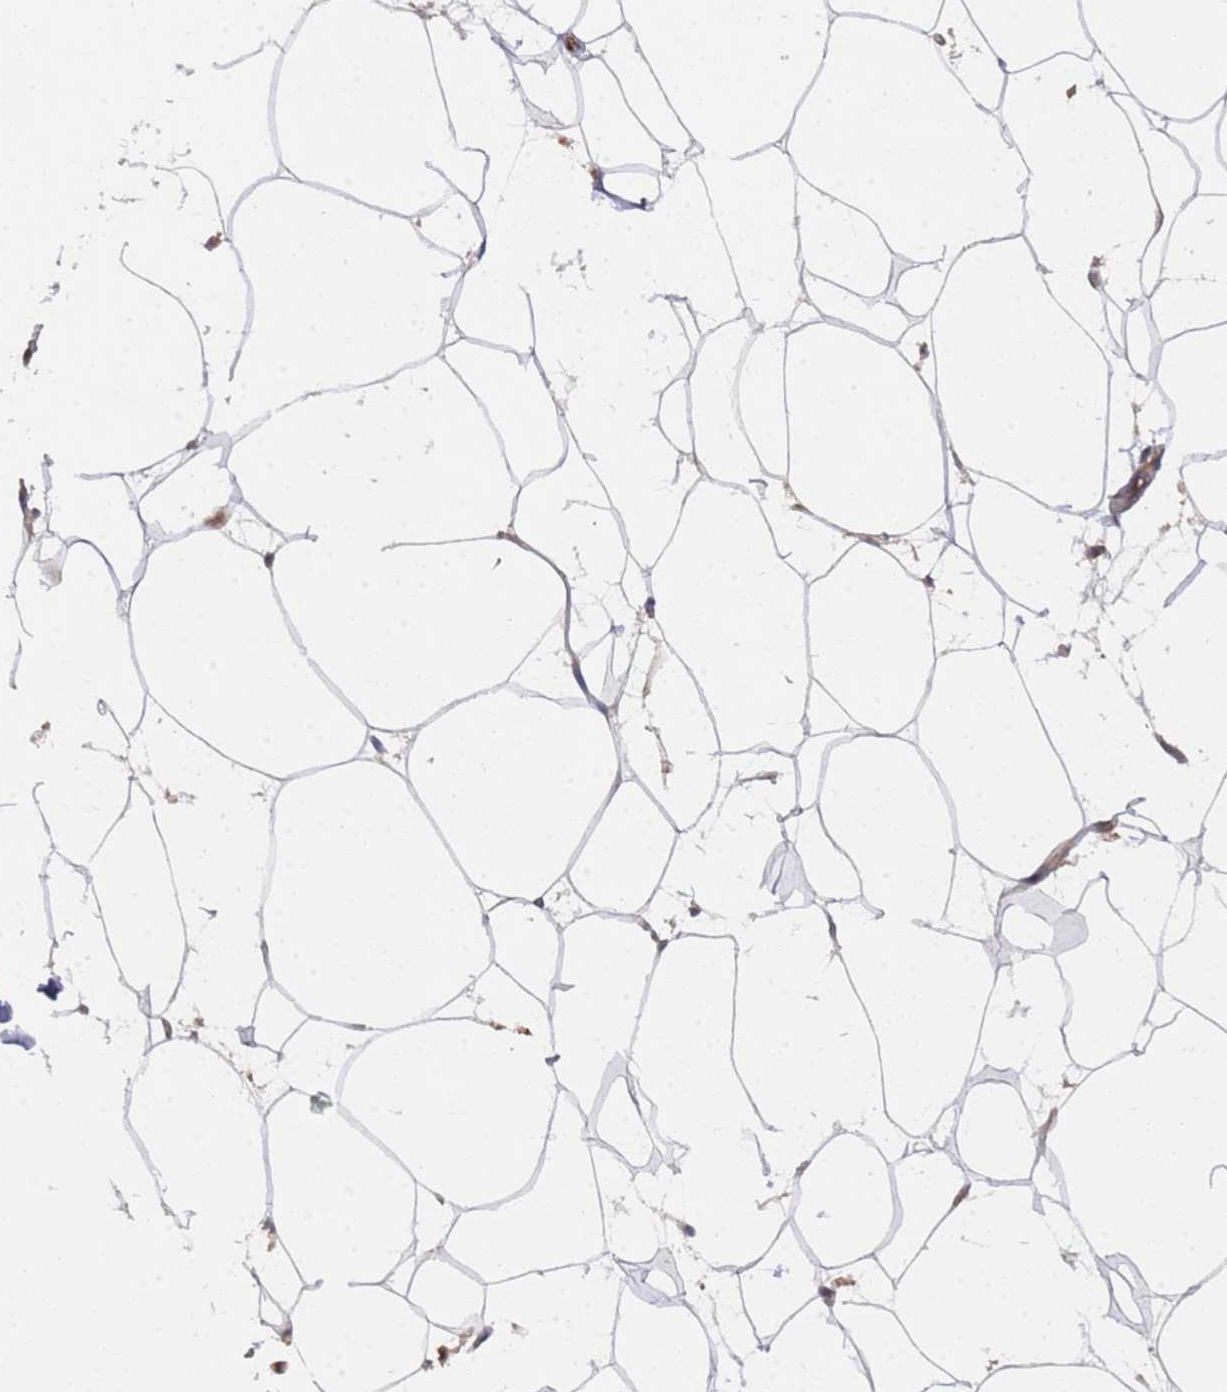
{"staining": {"intensity": "moderate", "quantity": "<25%", "location": "nuclear"}, "tissue": "adipose tissue", "cell_type": "Adipocytes", "image_type": "normal", "snomed": [{"axis": "morphology", "description": "Normal tissue, NOS"}, {"axis": "topography", "description": "Adipose tissue"}], "caption": "This photomicrograph shows unremarkable adipose tissue stained with immunohistochemistry to label a protein in brown. The nuclear of adipocytes show moderate positivity for the protein. Nuclei are counter-stained blue.", "gene": "DDX60", "patient": {"sex": "female", "age": 37}}